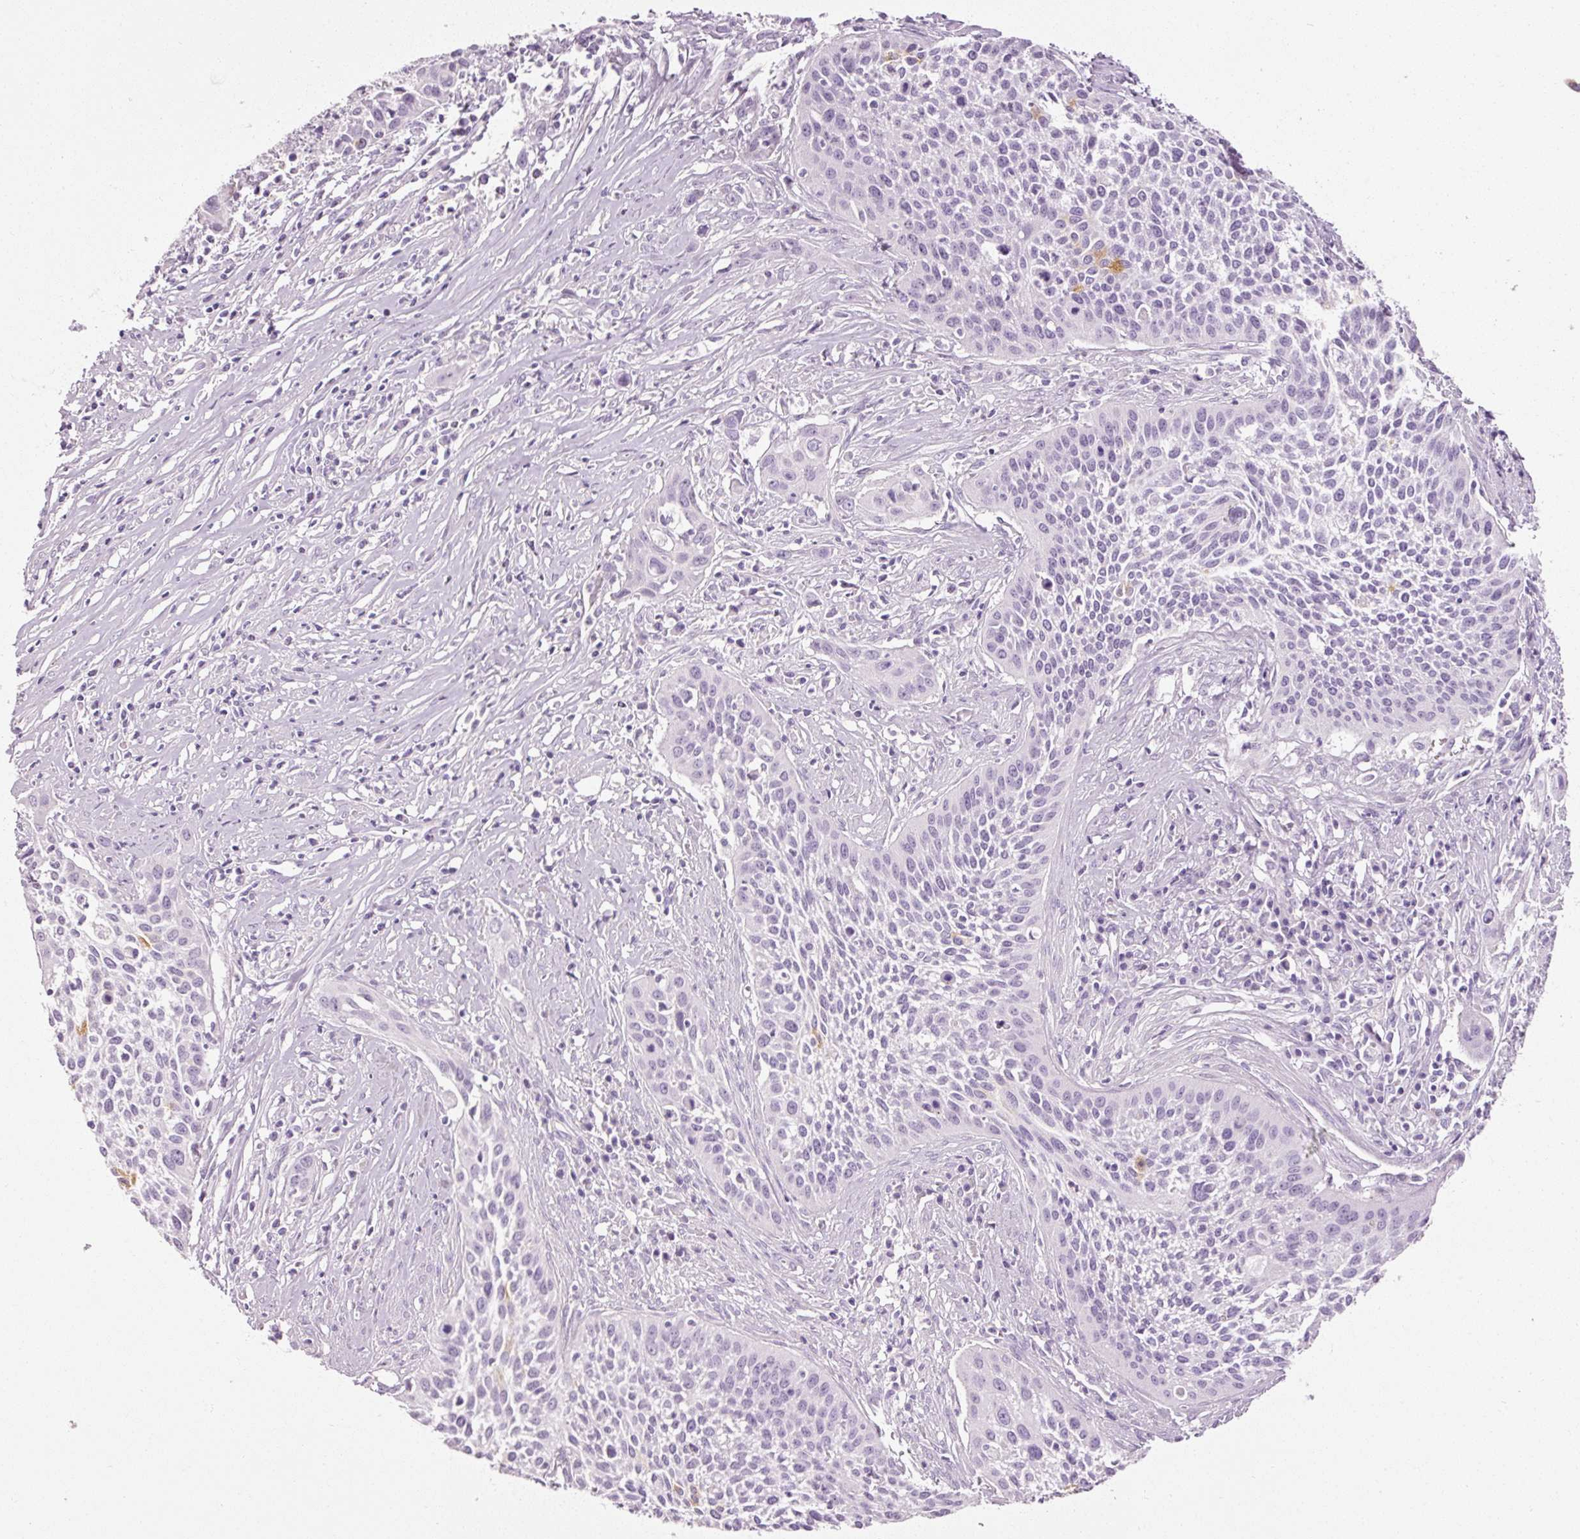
{"staining": {"intensity": "negative", "quantity": "none", "location": "none"}, "tissue": "cervical cancer", "cell_type": "Tumor cells", "image_type": "cancer", "snomed": [{"axis": "morphology", "description": "Squamous cell carcinoma, NOS"}, {"axis": "topography", "description": "Cervix"}], "caption": "High power microscopy histopathology image of an immunohistochemistry micrograph of cervical cancer (squamous cell carcinoma), revealing no significant staining in tumor cells.", "gene": "MUC5AC", "patient": {"sex": "female", "age": 34}}